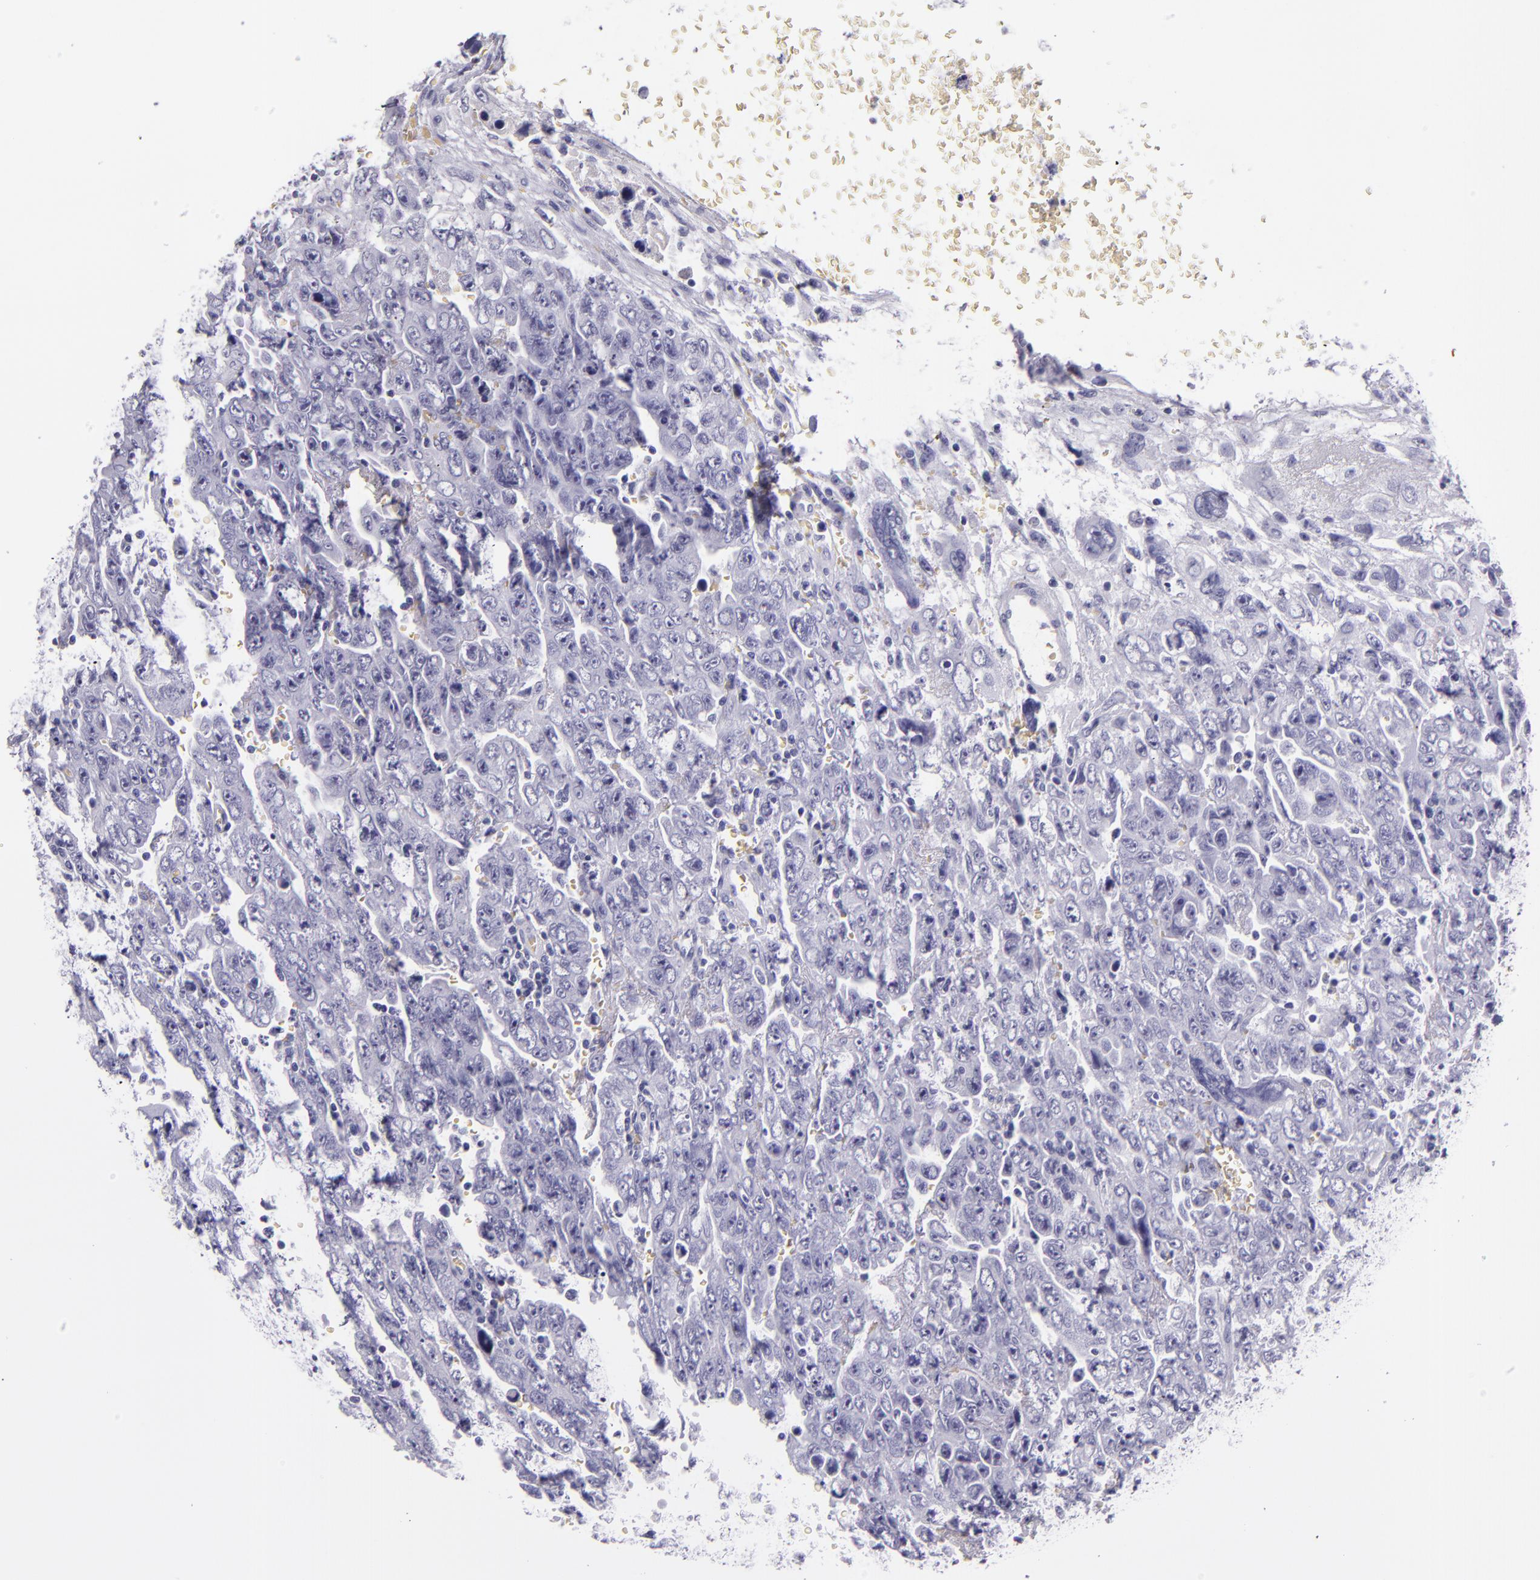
{"staining": {"intensity": "negative", "quantity": "none", "location": "none"}, "tissue": "testis cancer", "cell_type": "Tumor cells", "image_type": "cancer", "snomed": [{"axis": "morphology", "description": "Carcinoma, Embryonal, NOS"}, {"axis": "topography", "description": "Testis"}], "caption": "Tumor cells show no significant positivity in testis cancer.", "gene": "CR2", "patient": {"sex": "male", "age": 28}}